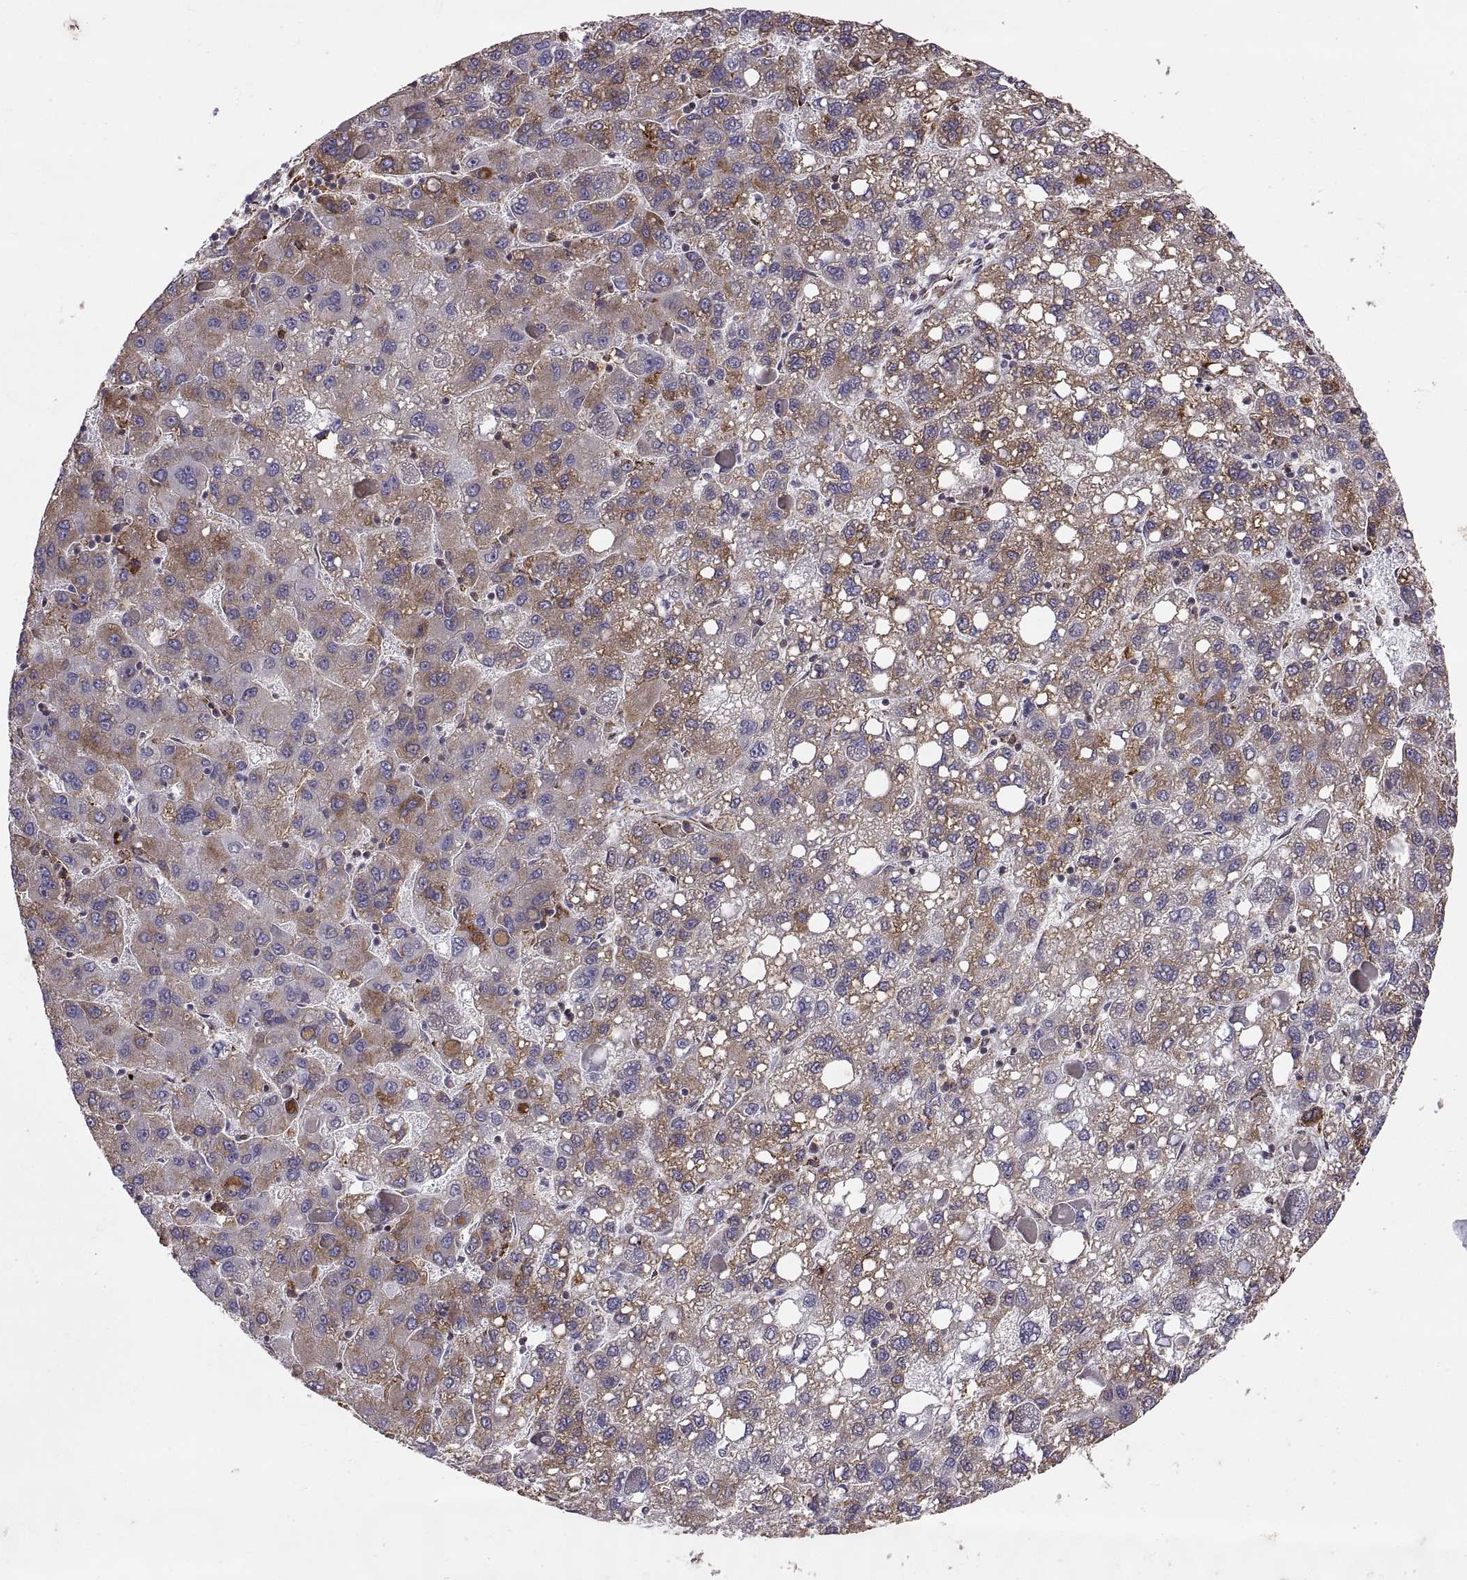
{"staining": {"intensity": "strong", "quantity": "25%-75%", "location": "cytoplasmic/membranous"}, "tissue": "liver cancer", "cell_type": "Tumor cells", "image_type": "cancer", "snomed": [{"axis": "morphology", "description": "Carcinoma, Hepatocellular, NOS"}, {"axis": "topography", "description": "Liver"}], "caption": "Brown immunohistochemical staining in human liver cancer shows strong cytoplasmic/membranous expression in approximately 25%-75% of tumor cells.", "gene": "PLEKHB2", "patient": {"sex": "female", "age": 82}}